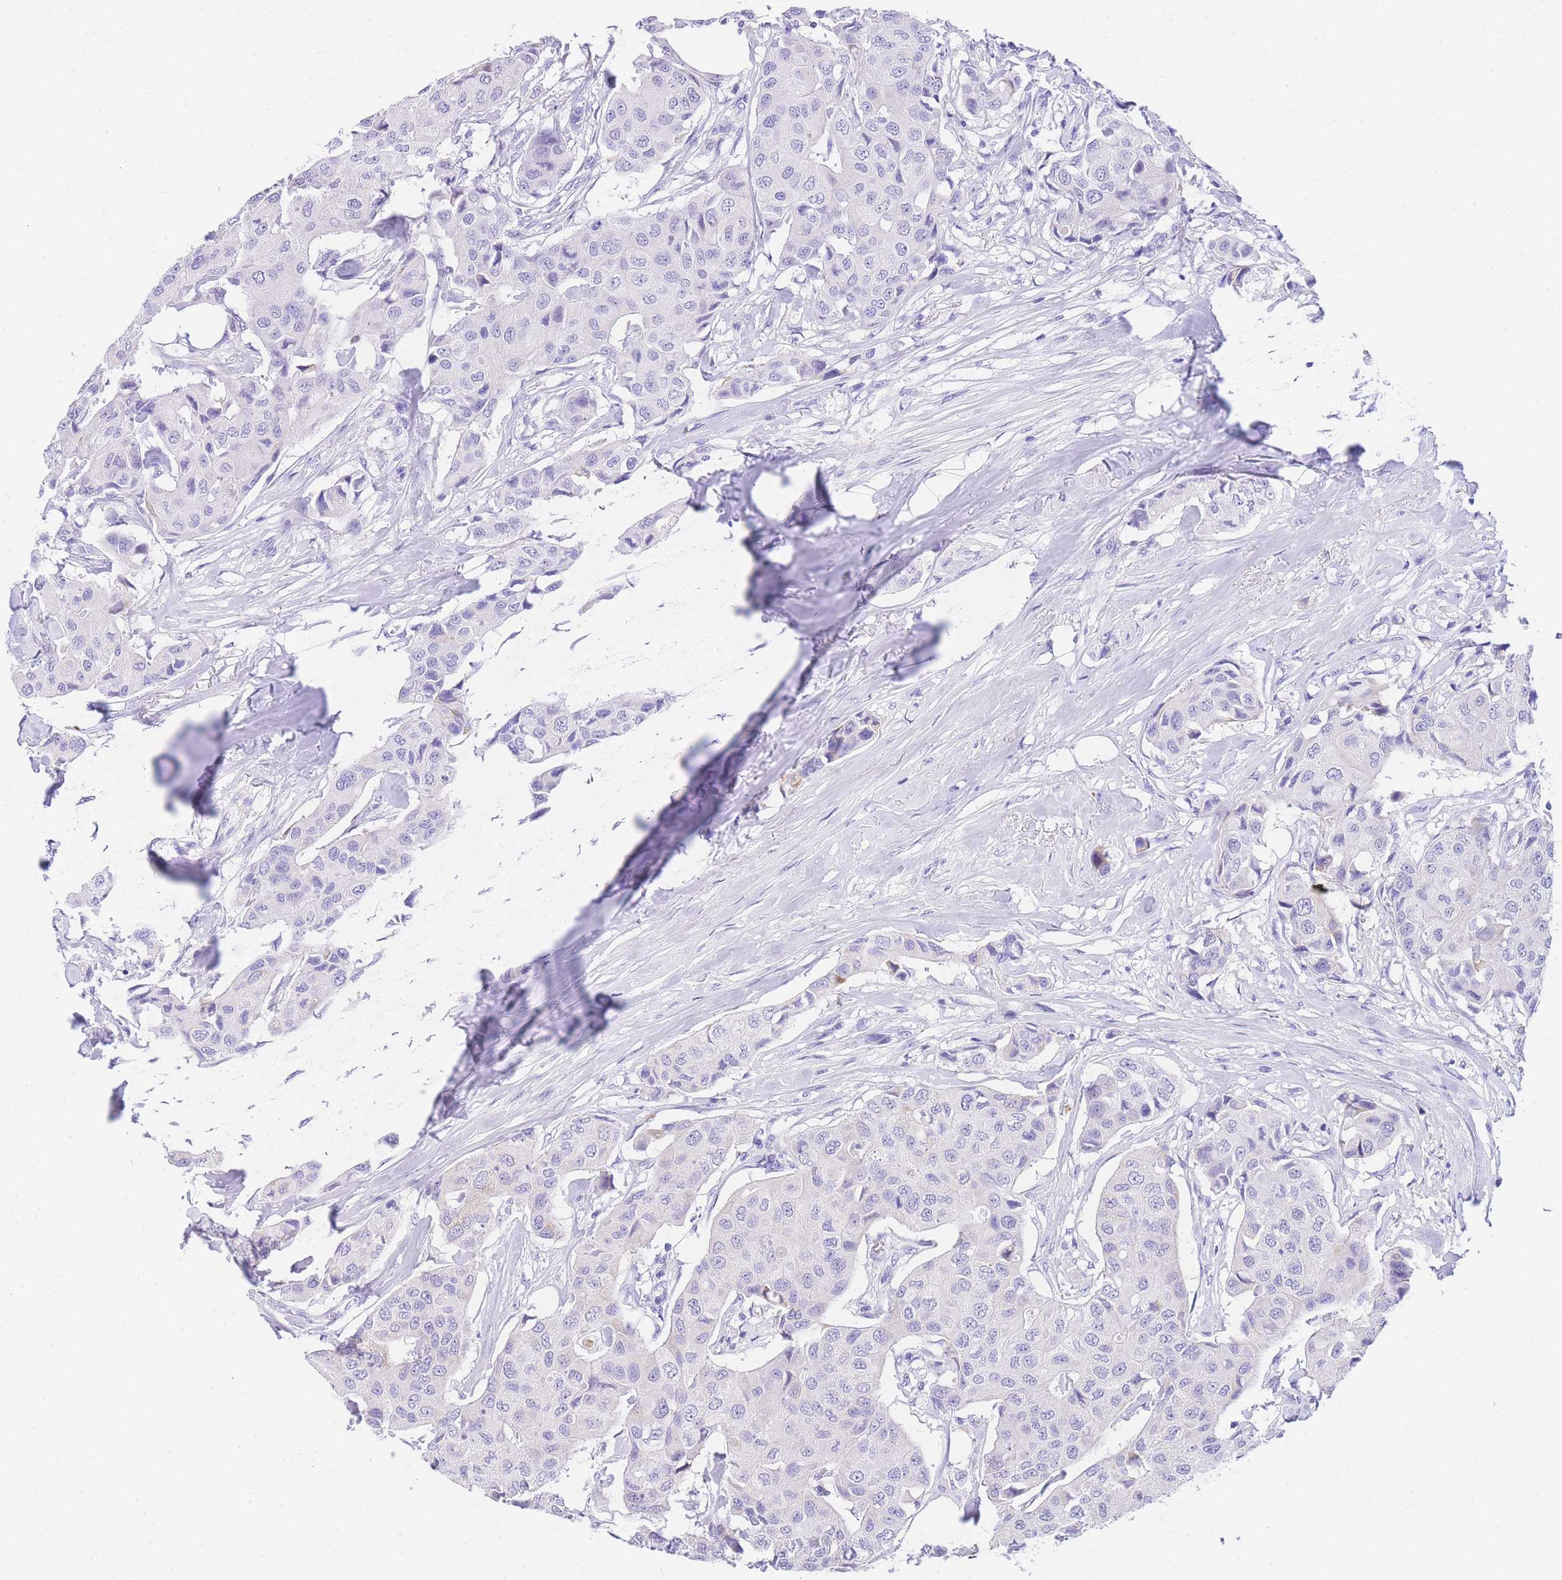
{"staining": {"intensity": "negative", "quantity": "none", "location": "none"}, "tissue": "breast cancer", "cell_type": "Tumor cells", "image_type": "cancer", "snomed": [{"axis": "morphology", "description": "Duct carcinoma"}, {"axis": "topography", "description": "Breast"}], "caption": "Micrograph shows no protein expression in tumor cells of infiltrating ductal carcinoma (breast) tissue.", "gene": "NKD2", "patient": {"sex": "female", "age": 80}}